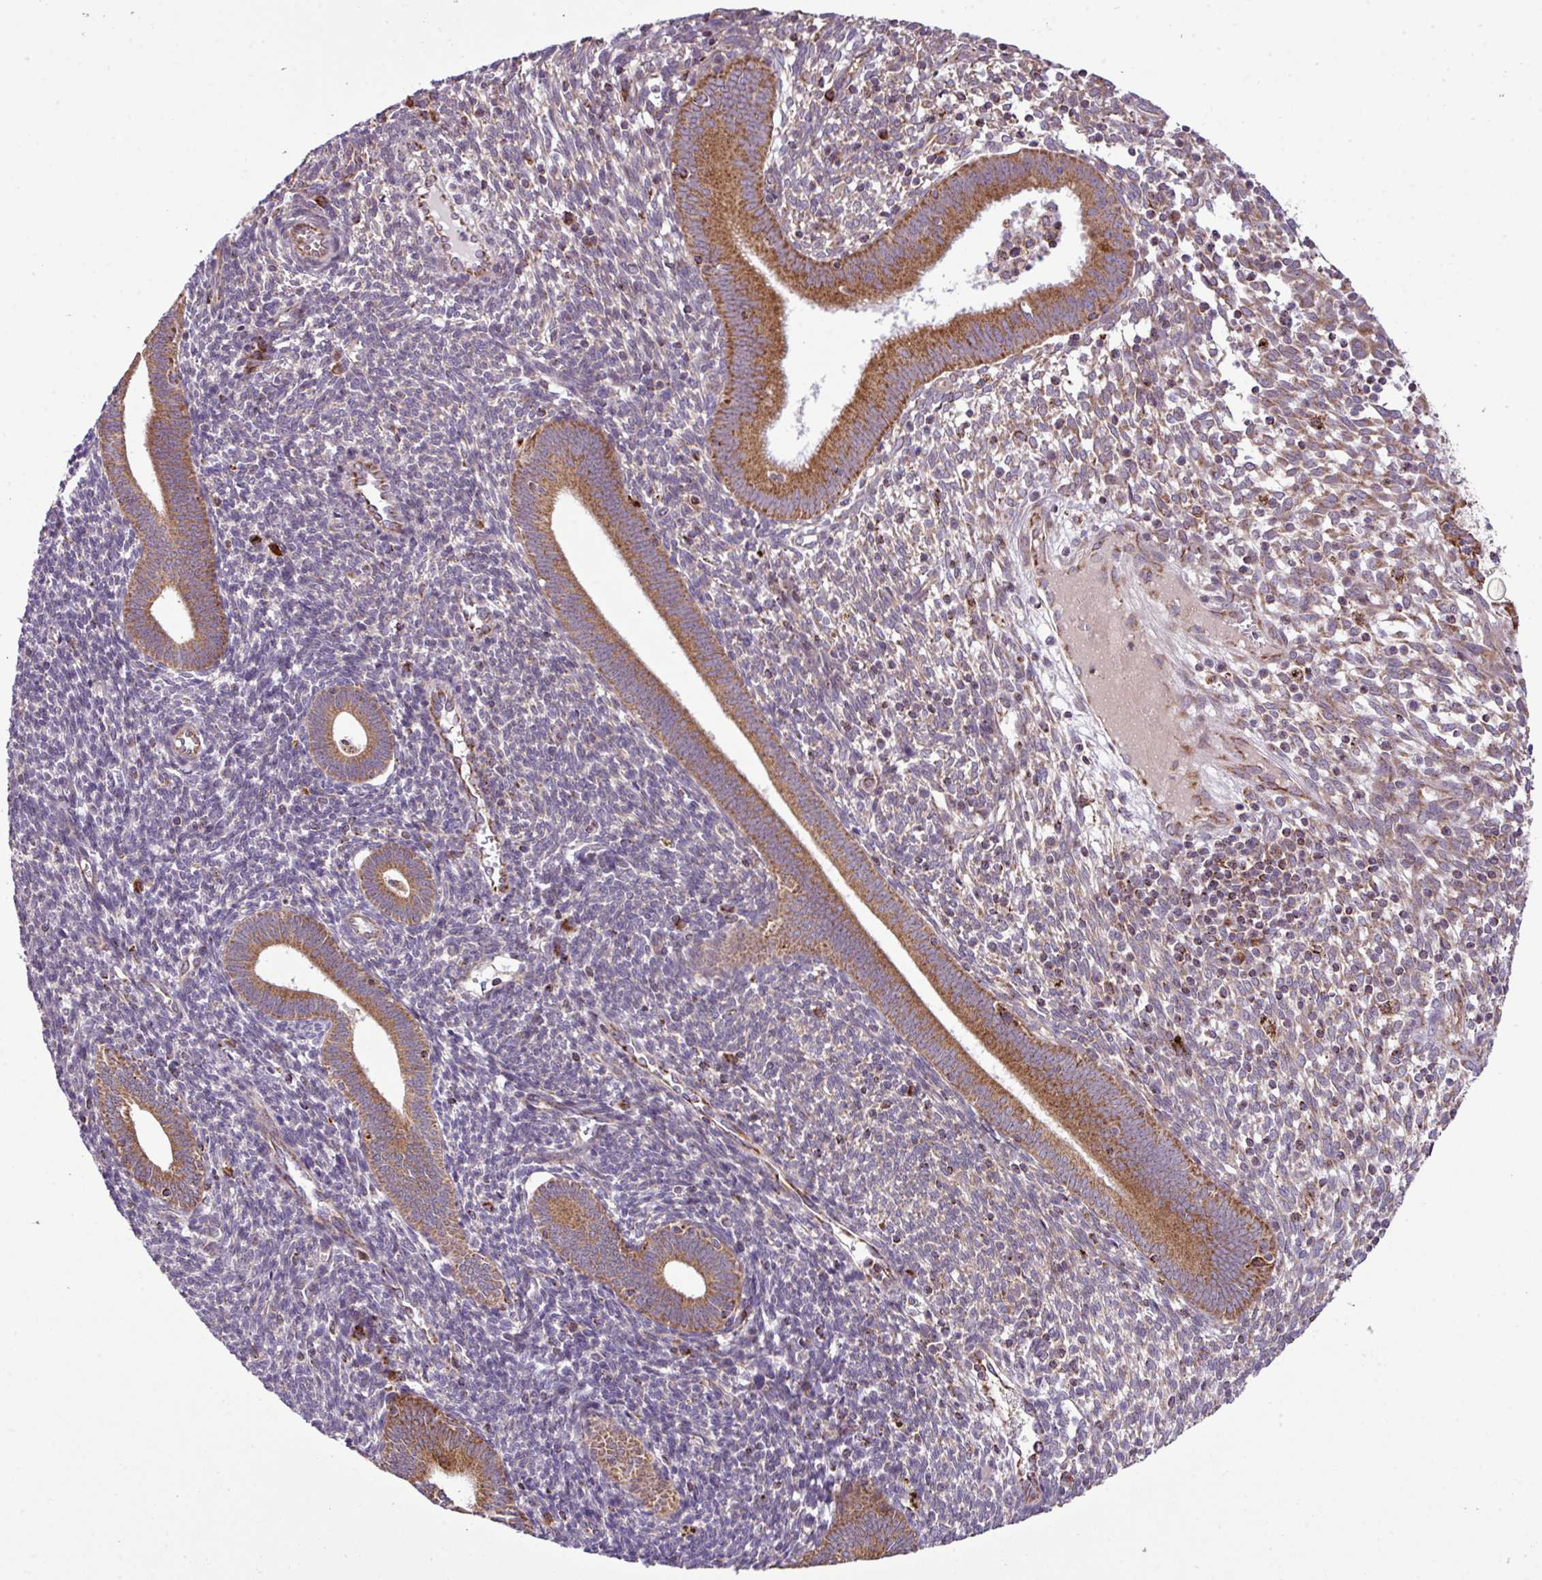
{"staining": {"intensity": "moderate", "quantity": "<25%", "location": "cytoplasmic/membranous"}, "tissue": "endometrium", "cell_type": "Cells in endometrial stroma", "image_type": "normal", "snomed": [{"axis": "morphology", "description": "Normal tissue, NOS"}, {"axis": "topography", "description": "Endometrium"}], "caption": "An image of endometrium stained for a protein shows moderate cytoplasmic/membranous brown staining in cells in endometrial stroma. Using DAB (3,3'-diaminobenzidine) (brown) and hematoxylin (blue) stains, captured at high magnification using brightfield microscopy.", "gene": "ZNF569", "patient": {"sex": "female", "age": 41}}